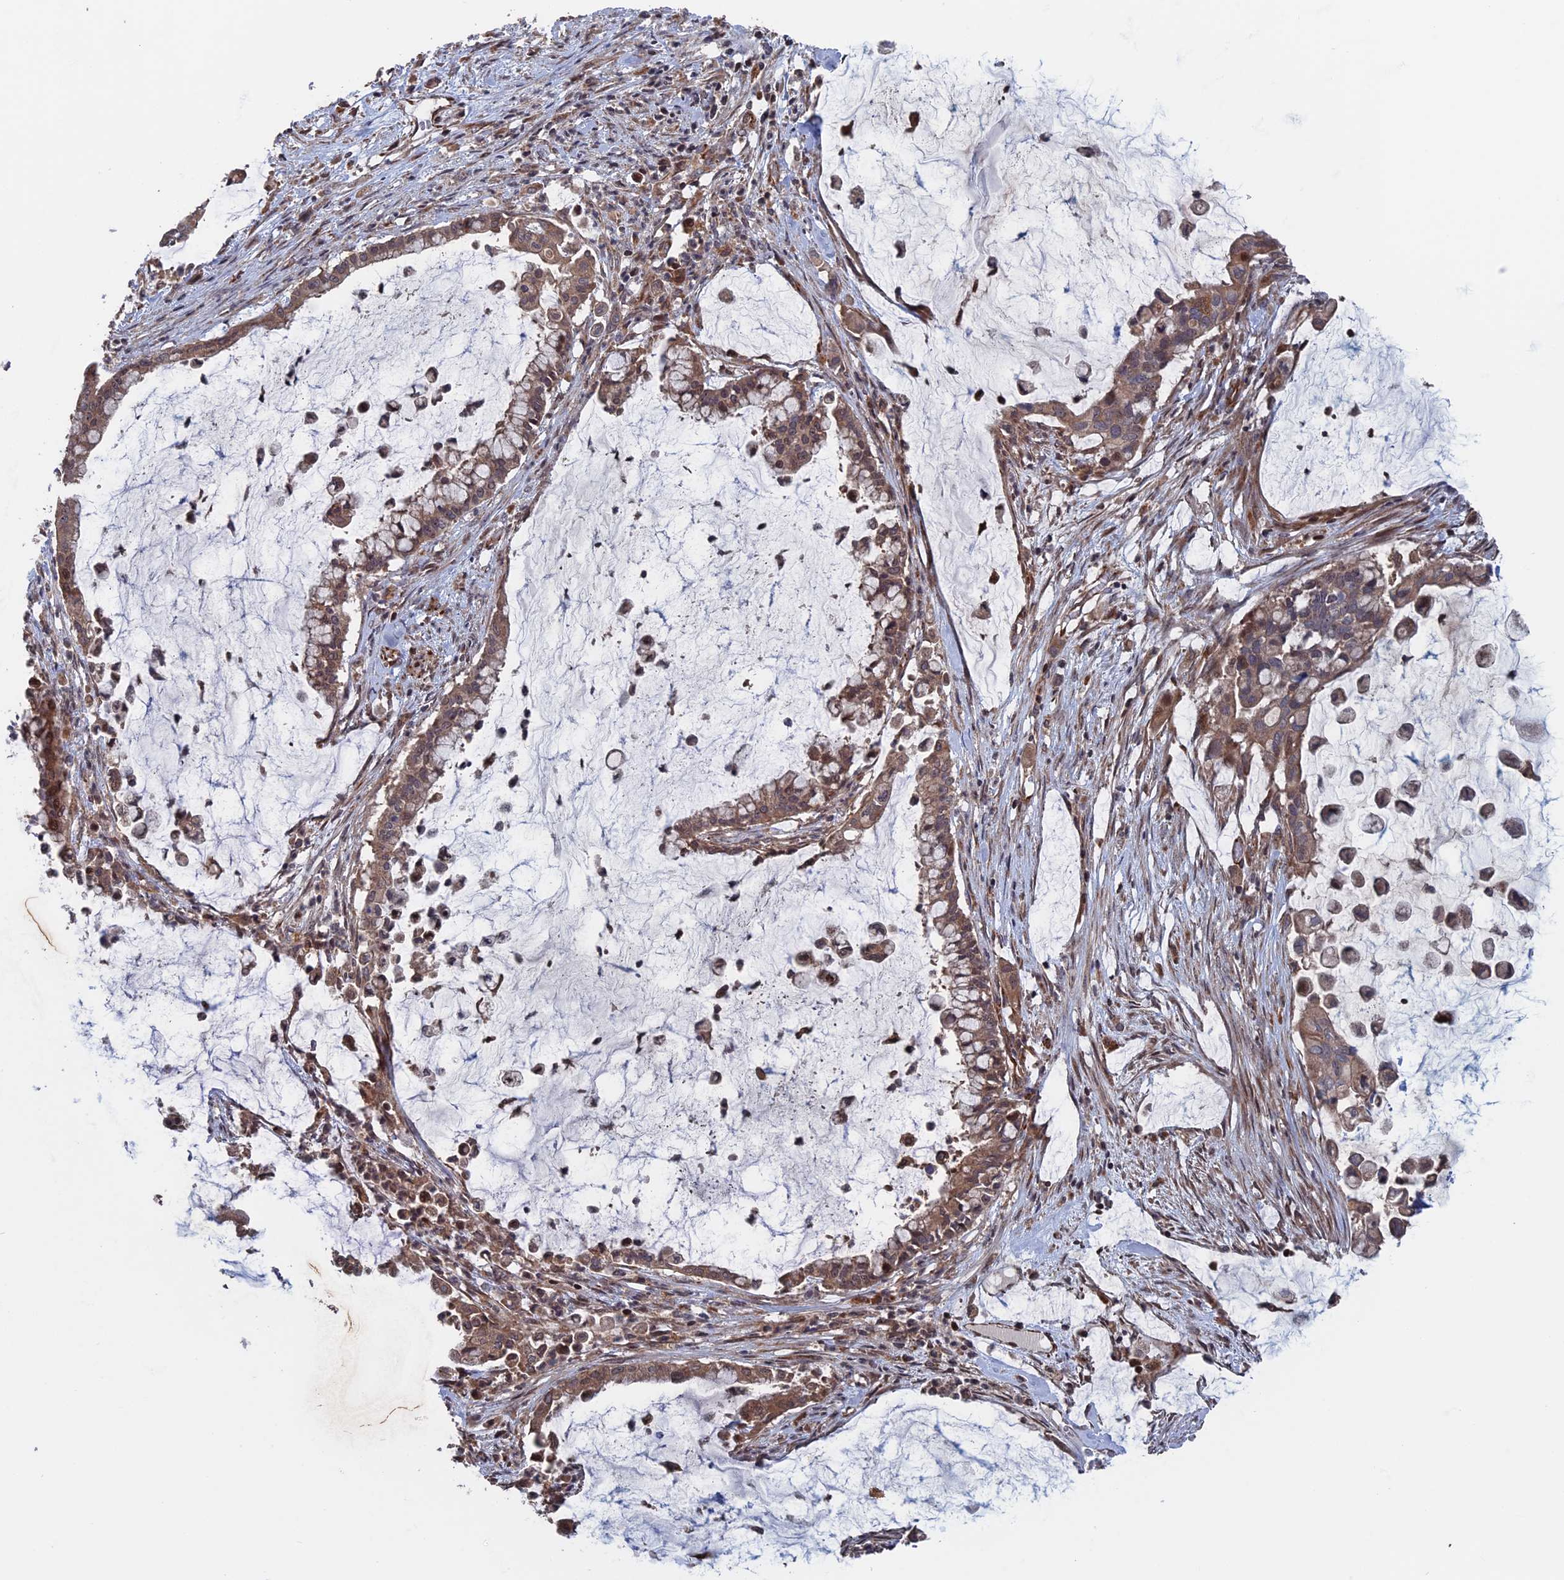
{"staining": {"intensity": "moderate", "quantity": ">75%", "location": "cytoplasmic/membranous"}, "tissue": "pancreatic cancer", "cell_type": "Tumor cells", "image_type": "cancer", "snomed": [{"axis": "morphology", "description": "Adenocarcinoma, NOS"}, {"axis": "topography", "description": "Pancreas"}], "caption": "Tumor cells display medium levels of moderate cytoplasmic/membranous positivity in approximately >75% of cells in adenocarcinoma (pancreatic).", "gene": "PLA2G15", "patient": {"sex": "male", "age": 41}}